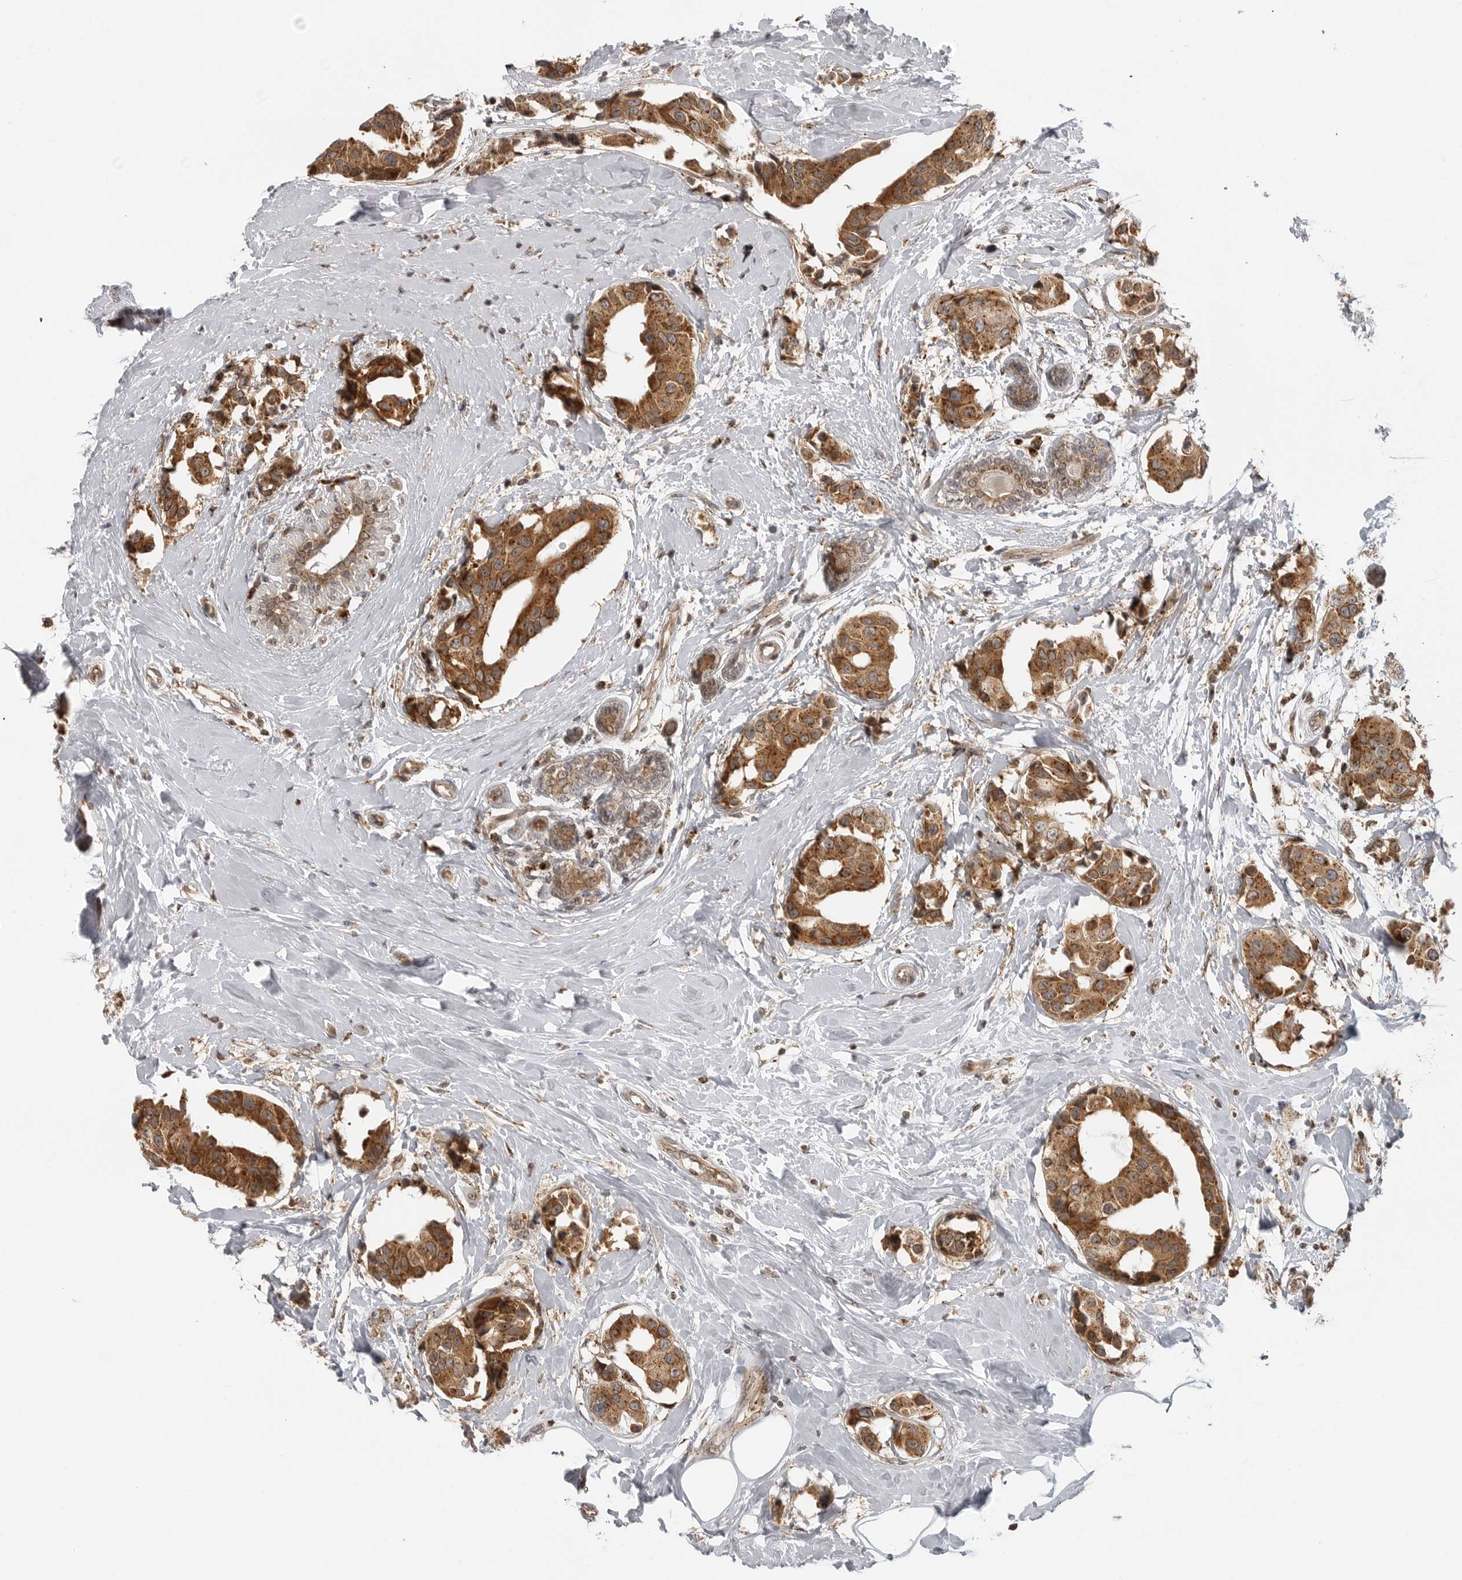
{"staining": {"intensity": "strong", "quantity": ">75%", "location": "cytoplasmic/membranous"}, "tissue": "breast cancer", "cell_type": "Tumor cells", "image_type": "cancer", "snomed": [{"axis": "morphology", "description": "Normal tissue, NOS"}, {"axis": "morphology", "description": "Duct carcinoma"}, {"axis": "topography", "description": "Breast"}], "caption": "A high-resolution micrograph shows immunohistochemistry (IHC) staining of breast cancer, which shows strong cytoplasmic/membranous expression in about >75% of tumor cells.", "gene": "COPA", "patient": {"sex": "female", "age": 39}}